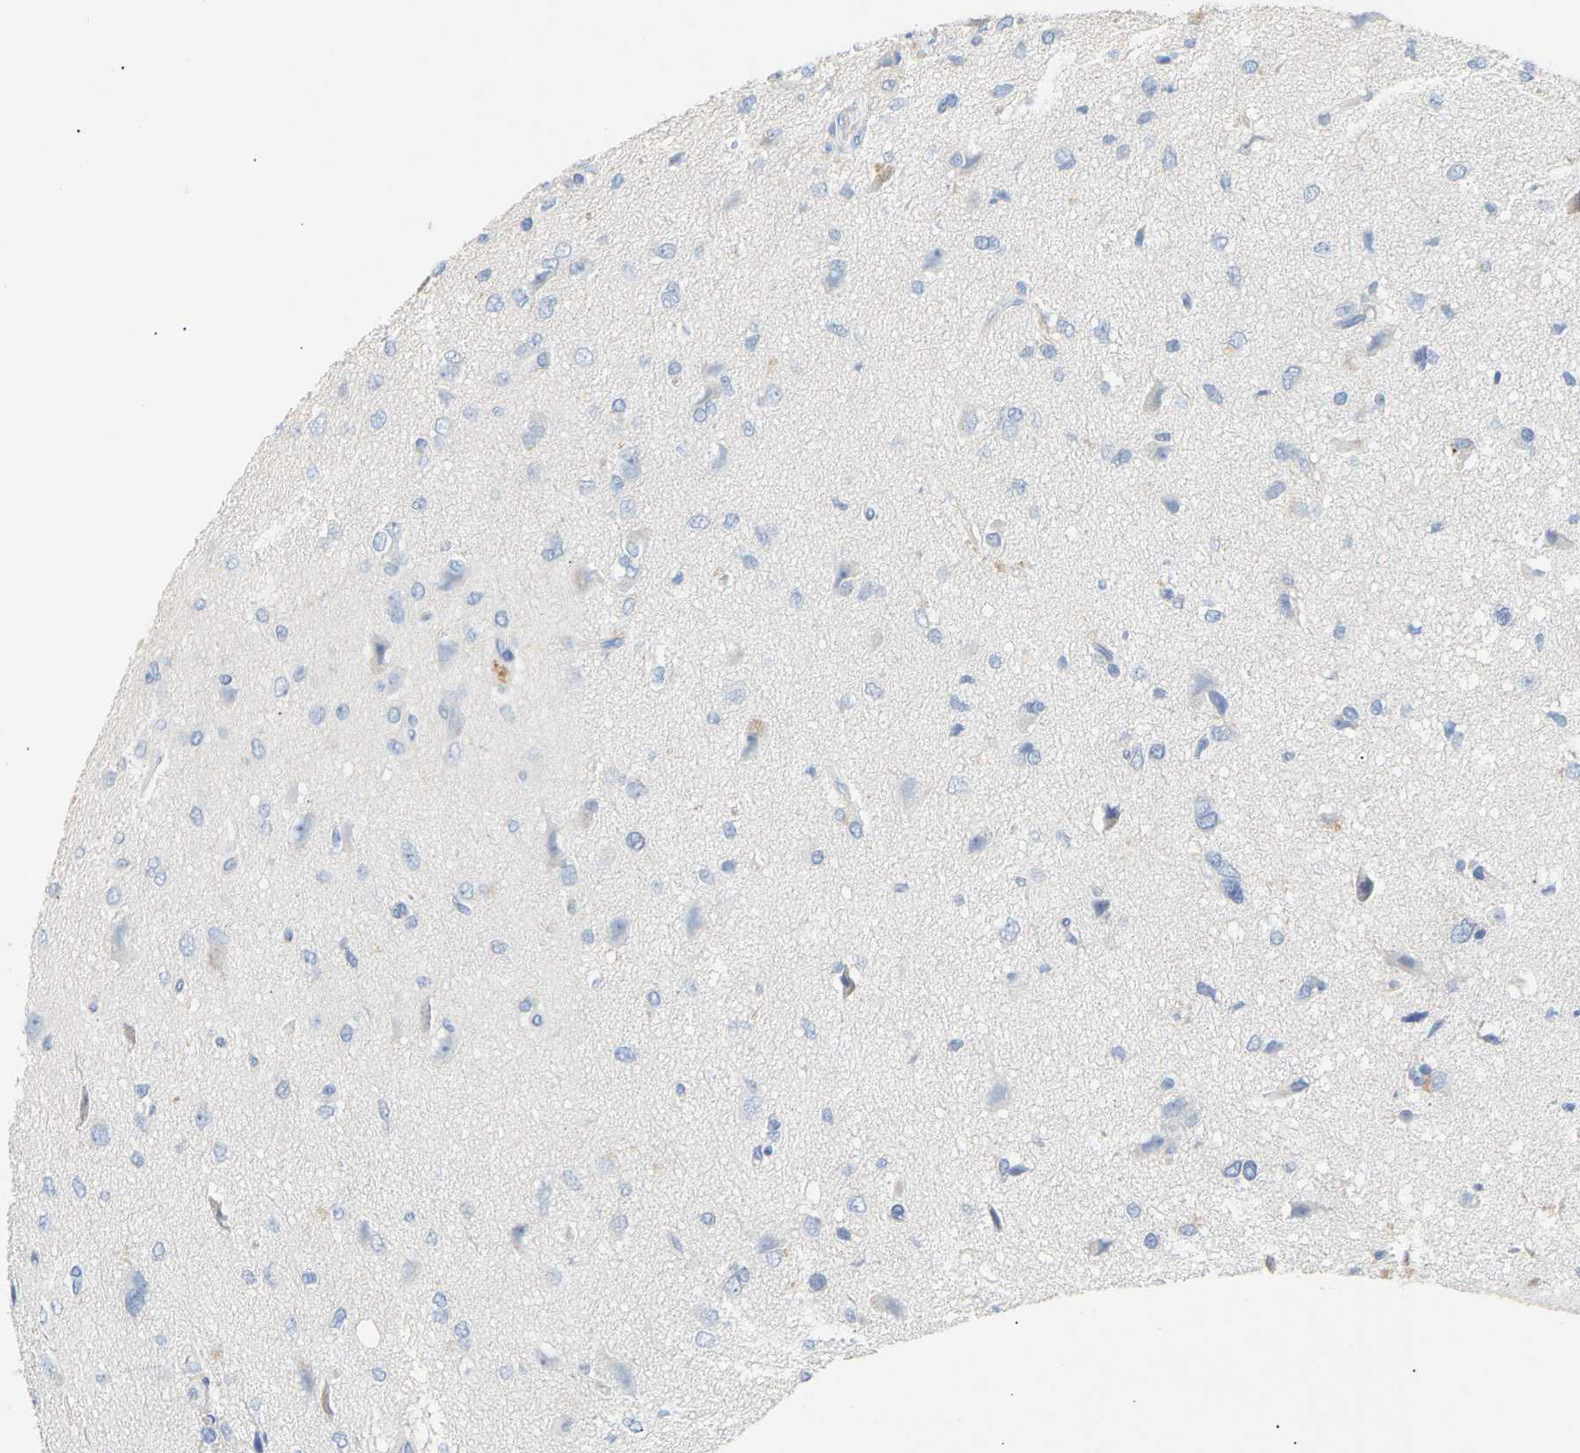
{"staining": {"intensity": "negative", "quantity": "none", "location": "none"}, "tissue": "glioma", "cell_type": "Tumor cells", "image_type": "cancer", "snomed": [{"axis": "morphology", "description": "Glioma, malignant, High grade"}, {"axis": "topography", "description": "Brain"}], "caption": "Tumor cells show no significant staining in malignant glioma (high-grade).", "gene": "PEX1", "patient": {"sex": "female", "age": 59}}